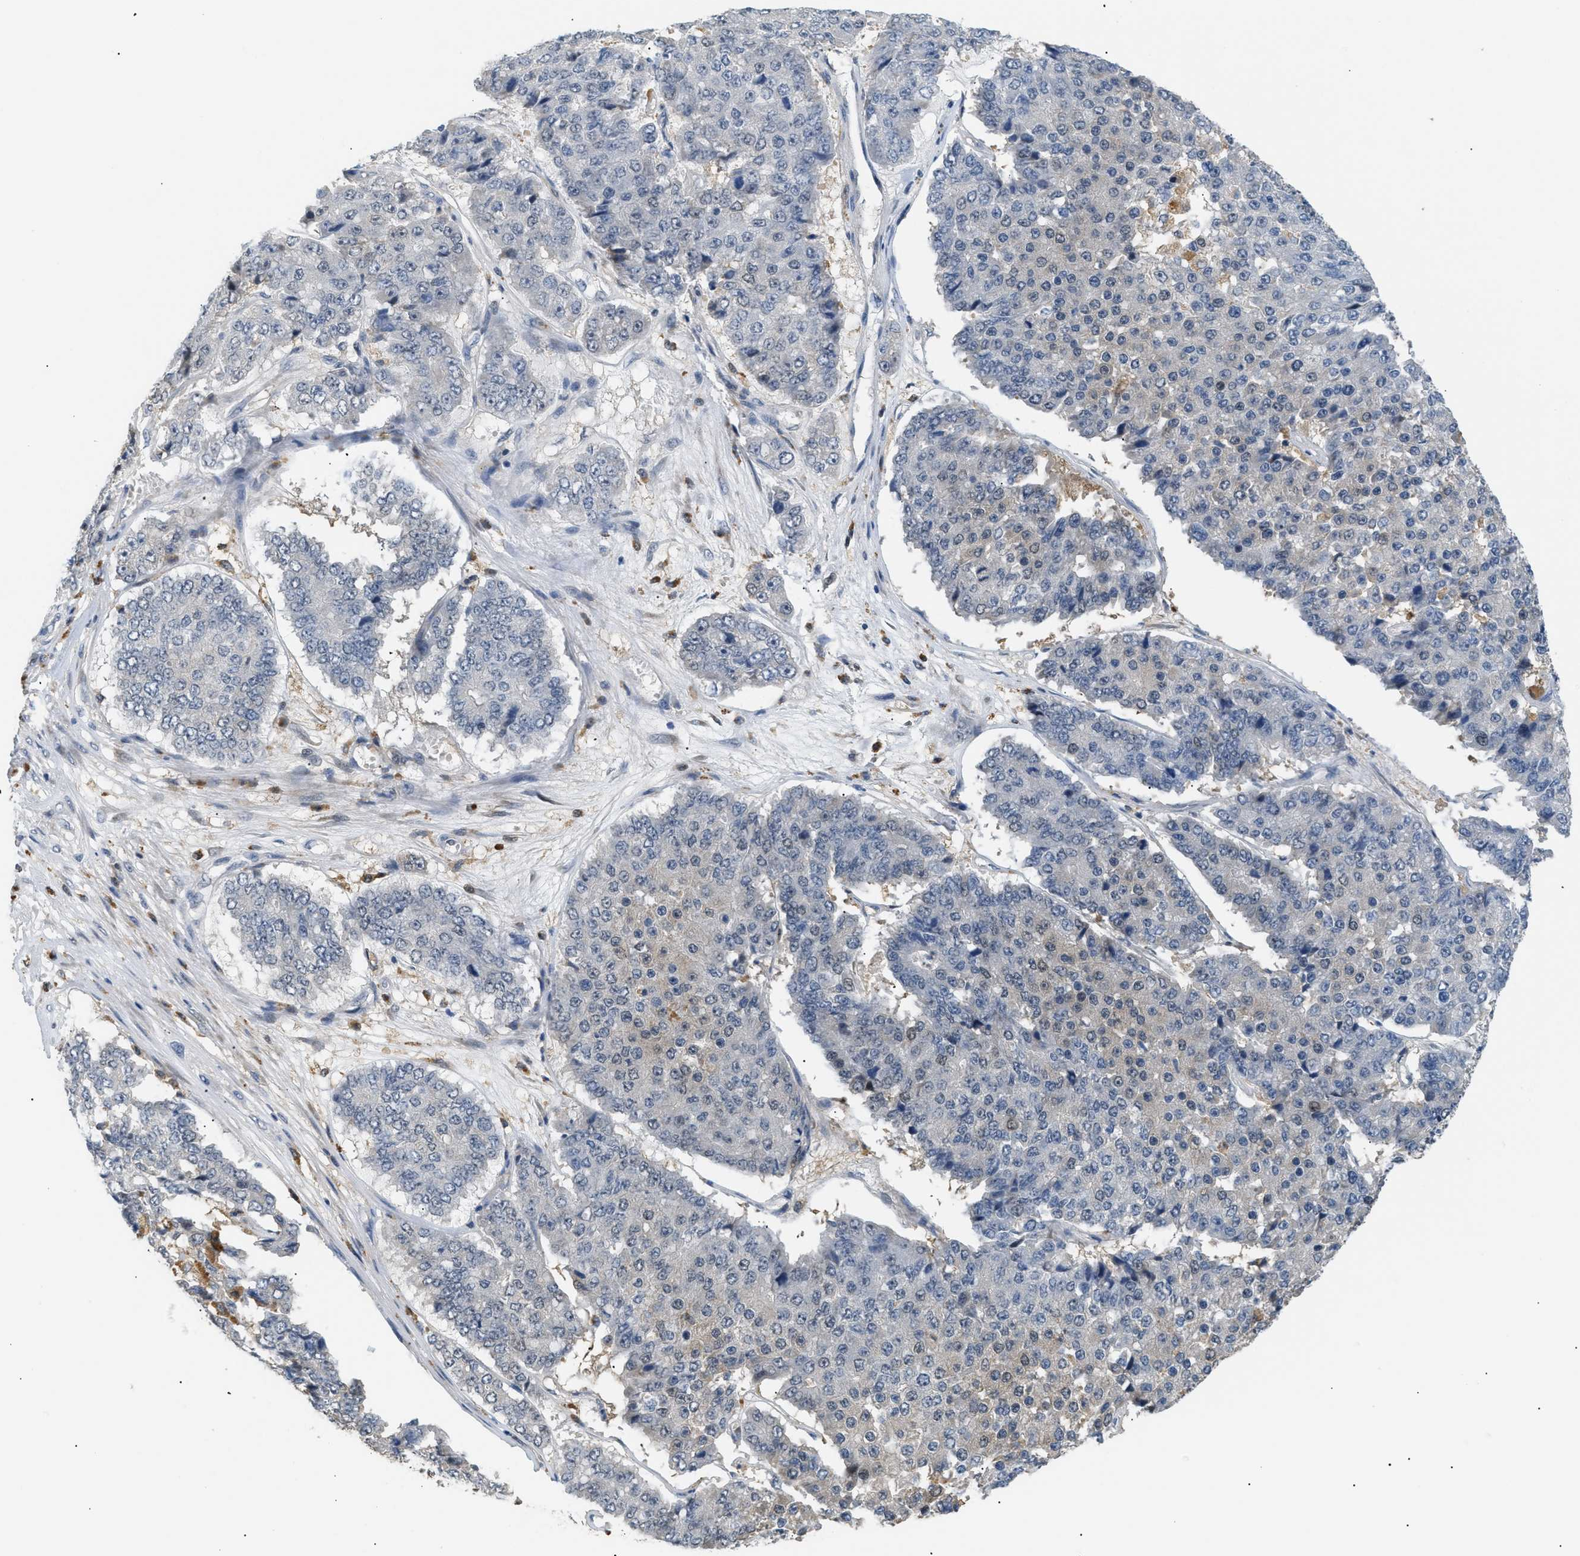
{"staining": {"intensity": "negative", "quantity": "none", "location": "none"}, "tissue": "pancreatic cancer", "cell_type": "Tumor cells", "image_type": "cancer", "snomed": [{"axis": "morphology", "description": "Adenocarcinoma, NOS"}, {"axis": "topography", "description": "Pancreas"}], "caption": "A micrograph of pancreatic cancer stained for a protein exhibits no brown staining in tumor cells.", "gene": "AKR1A1", "patient": {"sex": "male", "age": 50}}